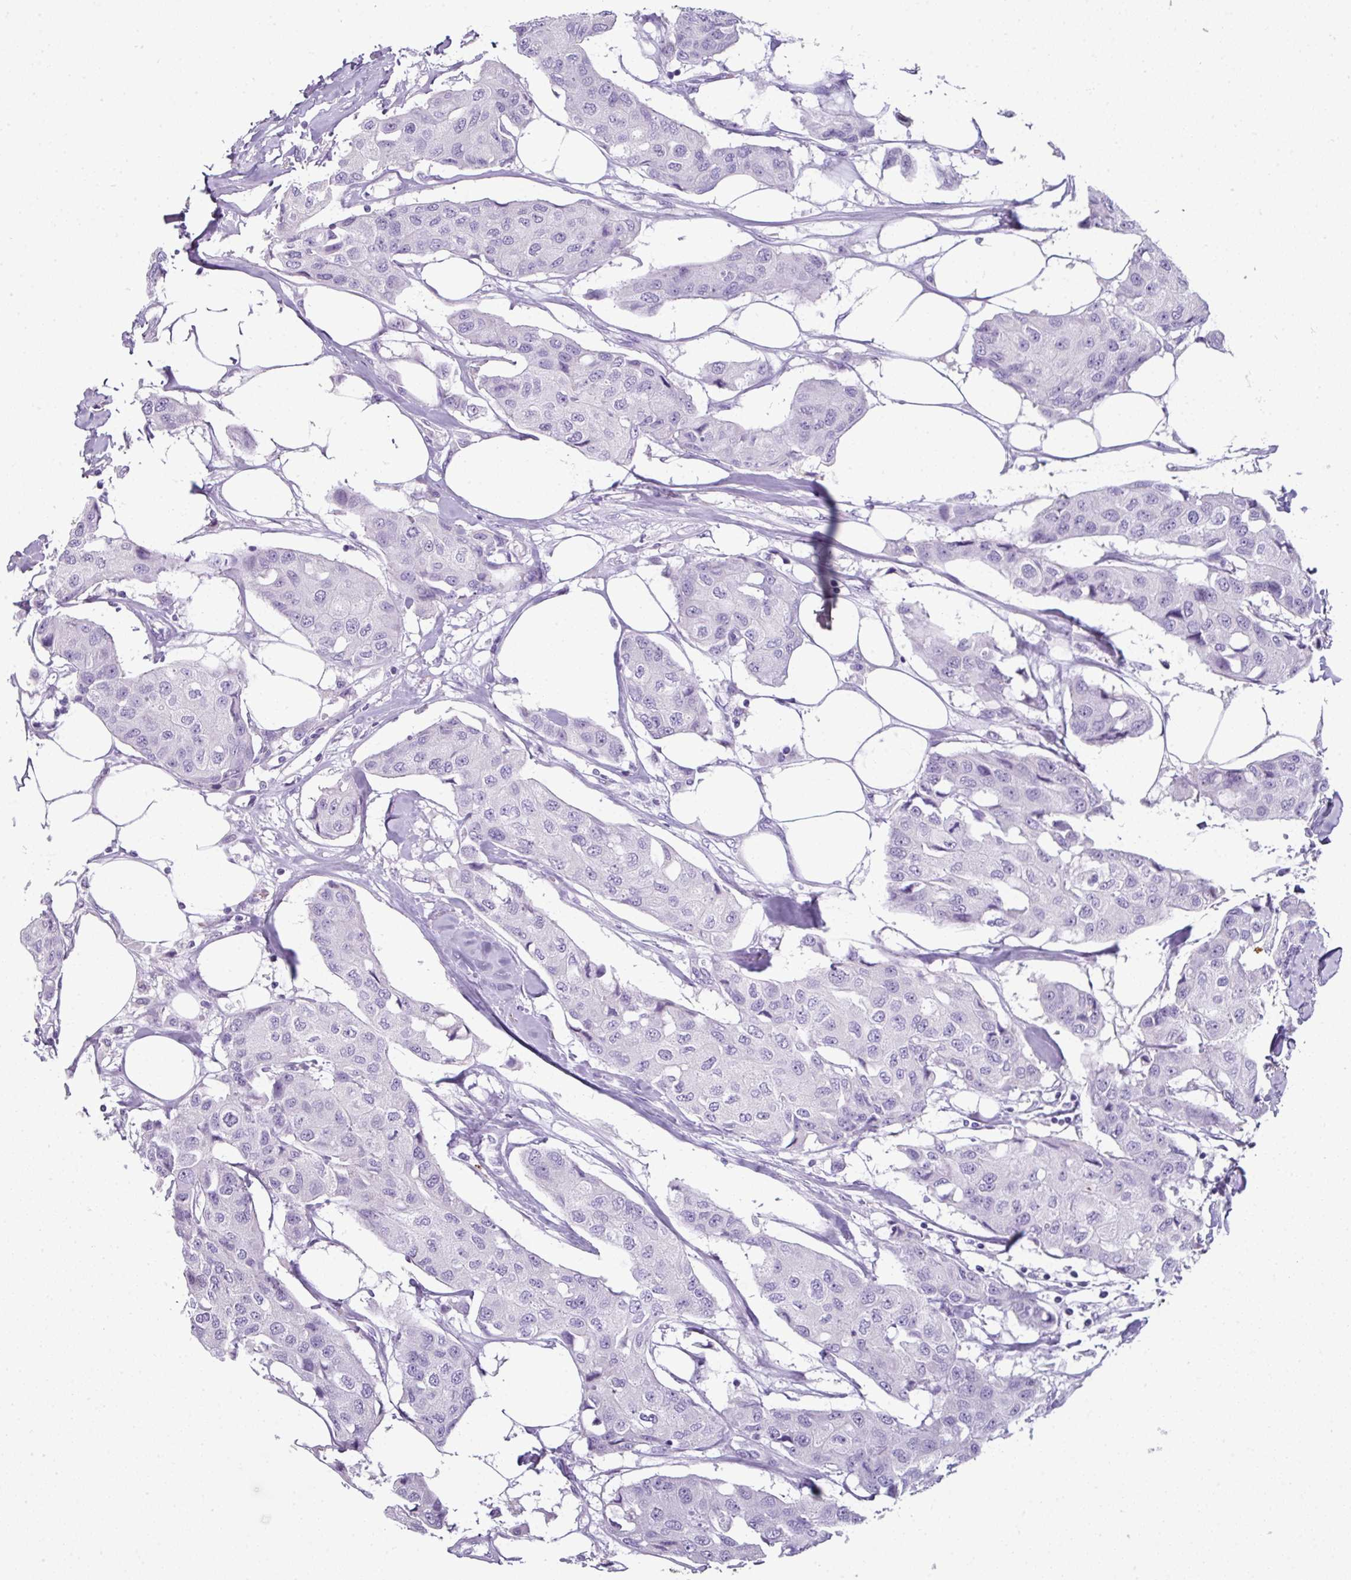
{"staining": {"intensity": "negative", "quantity": "none", "location": "none"}, "tissue": "breast cancer", "cell_type": "Tumor cells", "image_type": "cancer", "snomed": [{"axis": "morphology", "description": "Duct carcinoma"}, {"axis": "topography", "description": "Breast"}], "caption": "The image shows no significant positivity in tumor cells of breast cancer (intraductal carcinoma).", "gene": "CTSG", "patient": {"sex": "female", "age": 80}}